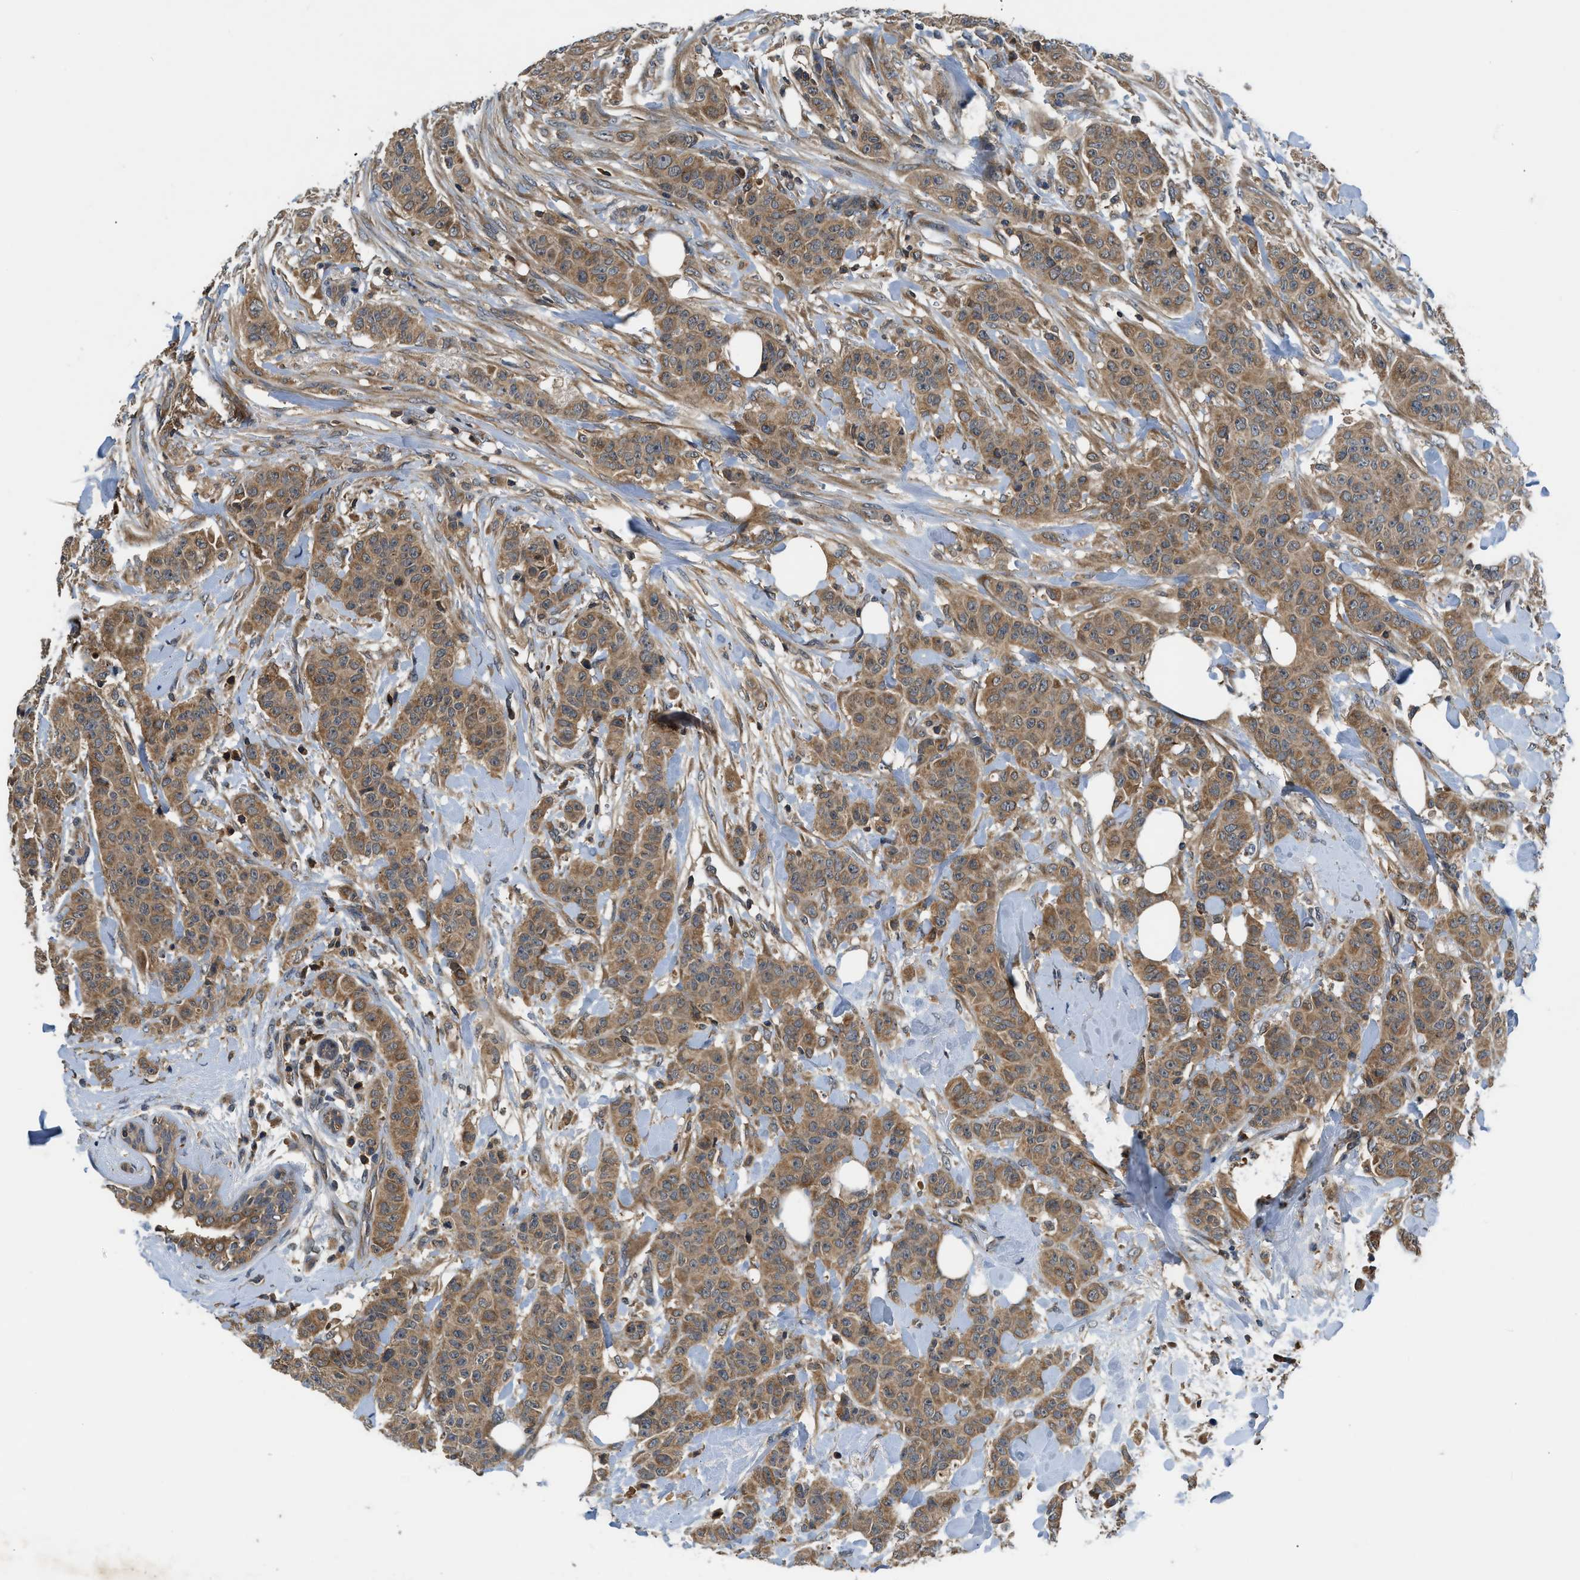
{"staining": {"intensity": "moderate", "quantity": ">75%", "location": "cytoplasmic/membranous"}, "tissue": "breast cancer", "cell_type": "Tumor cells", "image_type": "cancer", "snomed": [{"axis": "morphology", "description": "Normal tissue, NOS"}, {"axis": "morphology", "description": "Duct carcinoma"}, {"axis": "topography", "description": "Breast"}], "caption": "Immunohistochemistry (IHC) micrograph of breast cancer (invasive ductal carcinoma) stained for a protein (brown), which reveals medium levels of moderate cytoplasmic/membranous positivity in approximately >75% of tumor cells.", "gene": "PAFAH2", "patient": {"sex": "female", "age": 40}}